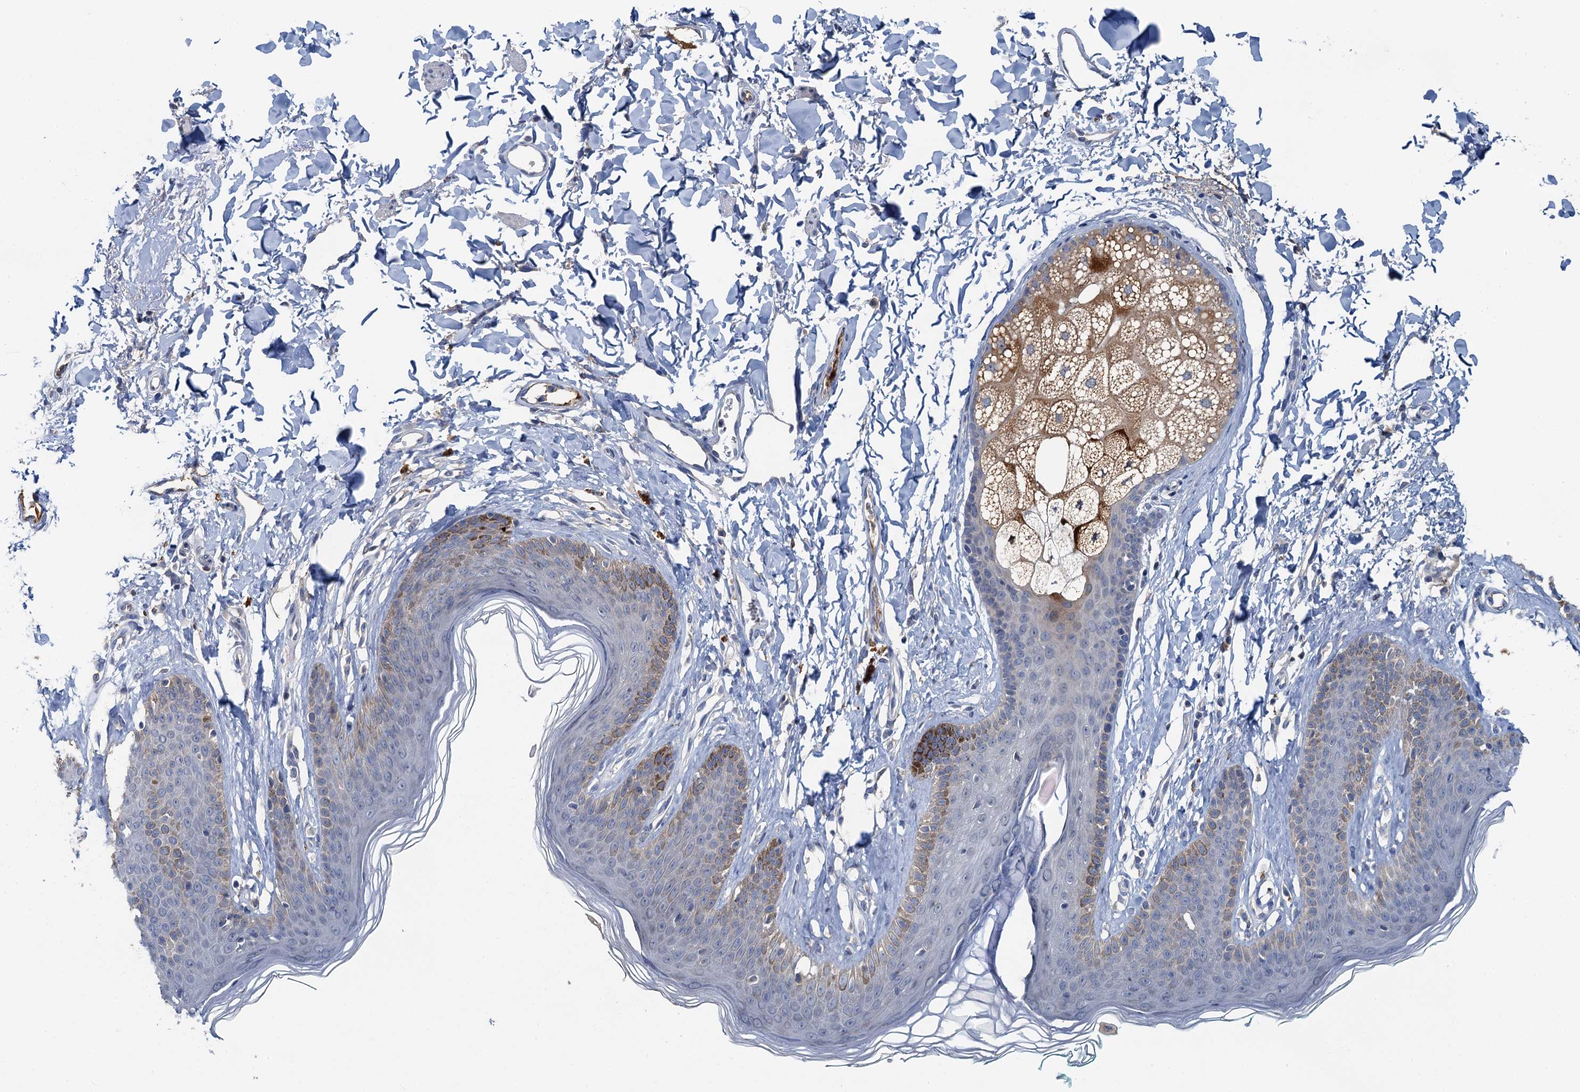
{"staining": {"intensity": "moderate", "quantity": "<25%", "location": "cytoplasmic/membranous"}, "tissue": "skin", "cell_type": "Epidermal cells", "image_type": "normal", "snomed": [{"axis": "morphology", "description": "Normal tissue, NOS"}, {"axis": "morphology", "description": "Squamous cell carcinoma, NOS"}, {"axis": "topography", "description": "Vulva"}], "caption": "A high-resolution photomicrograph shows immunohistochemistry staining of benign skin, which demonstrates moderate cytoplasmic/membranous positivity in approximately <25% of epidermal cells.", "gene": "SPINK9", "patient": {"sex": "female", "age": 85}}